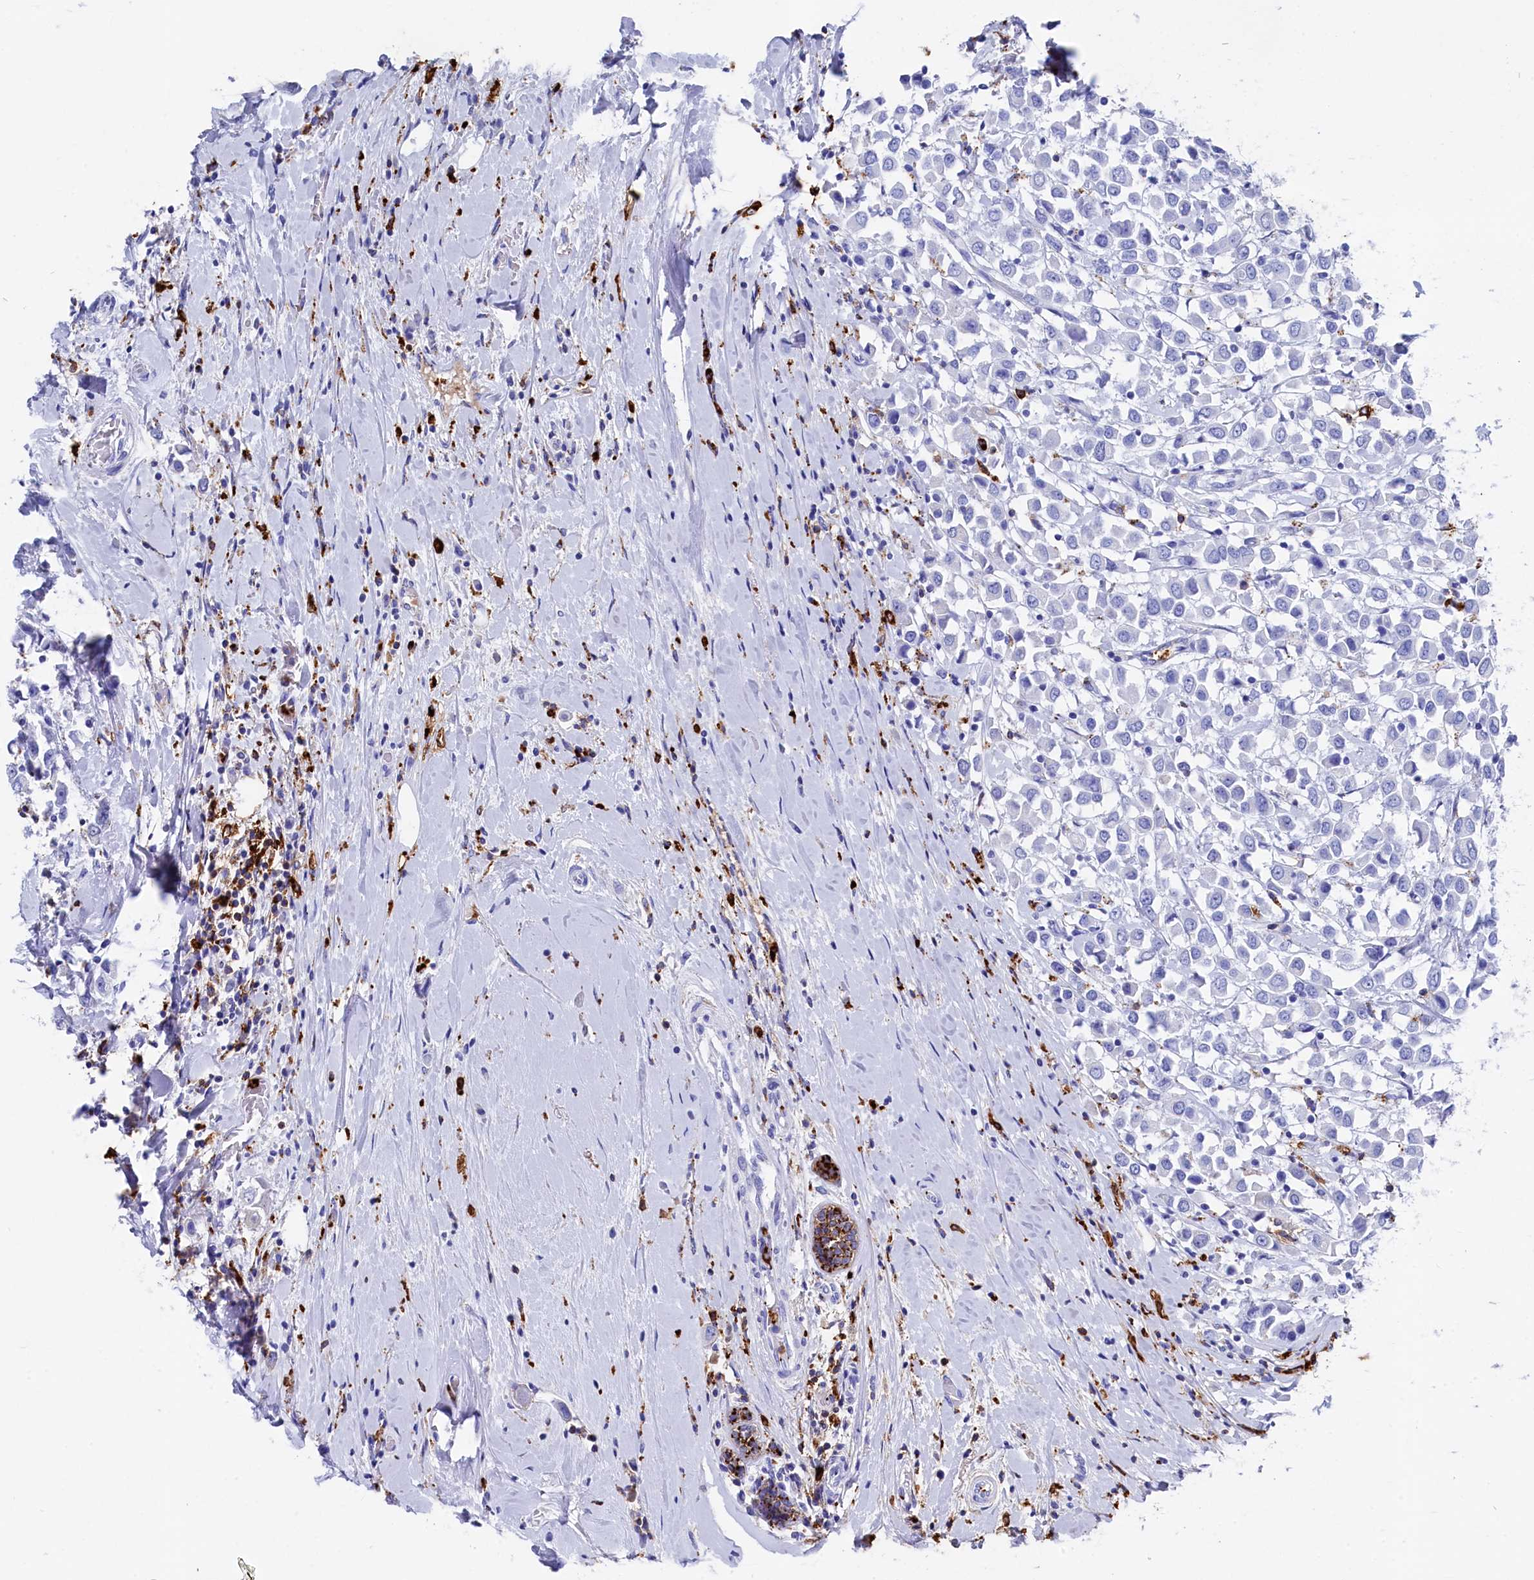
{"staining": {"intensity": "negative", "quantity": "none", "location": "none"}, "tissue": "breast cancer", "cell_type": "Tumor cells", "image_type": "cancer", "snomed": [{"axis": "morphology", "description": "Duct carcinoma"}, {"axis": "topography", "description": "Breast"}], "caption": "Histopathology image shows no protein expression in tumor cells of breast cancer (intraductal carcinoma) tissue.", "gene": "PLAC8", "patient": {"sex": "female", "age": 61}}